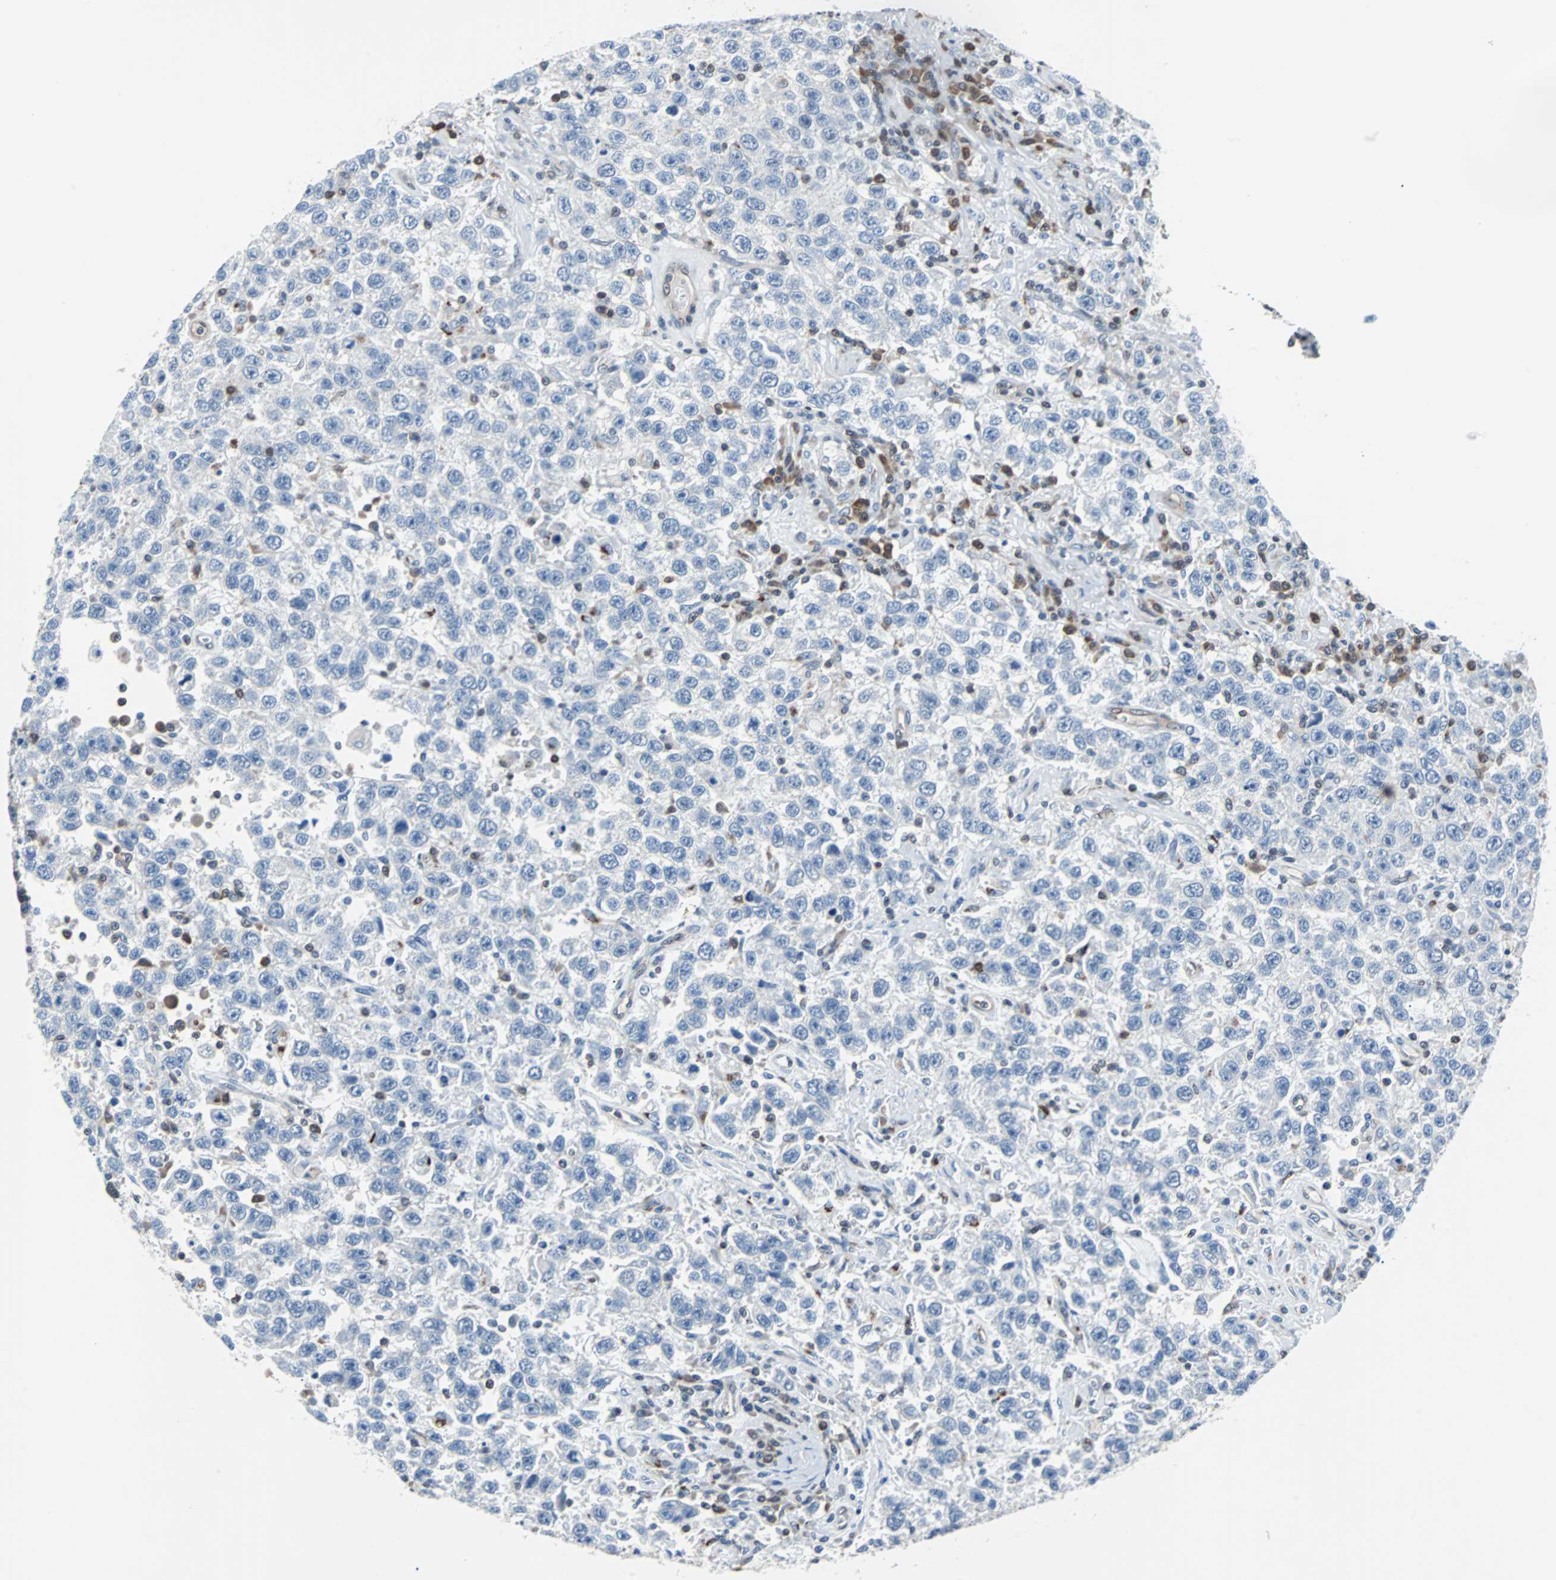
{"staining": {"intensity": "negative", "quantity": "none", "location": "none"}, "tissue": "testis cancer", "cell_type": "Tumor cells", "image_type": "cancer", "snomed": [{"axis": "morphology", "description": "Seminoma, NOS"}, {"axis": "topography", "description": "Testis"}], "caption": "A micrograph of seminoma (testis) stained for a protein exhibits no brown staining in tumor cells.", "gene": "MAP2K6", "patient": {"sex": "male", "age": 41}}